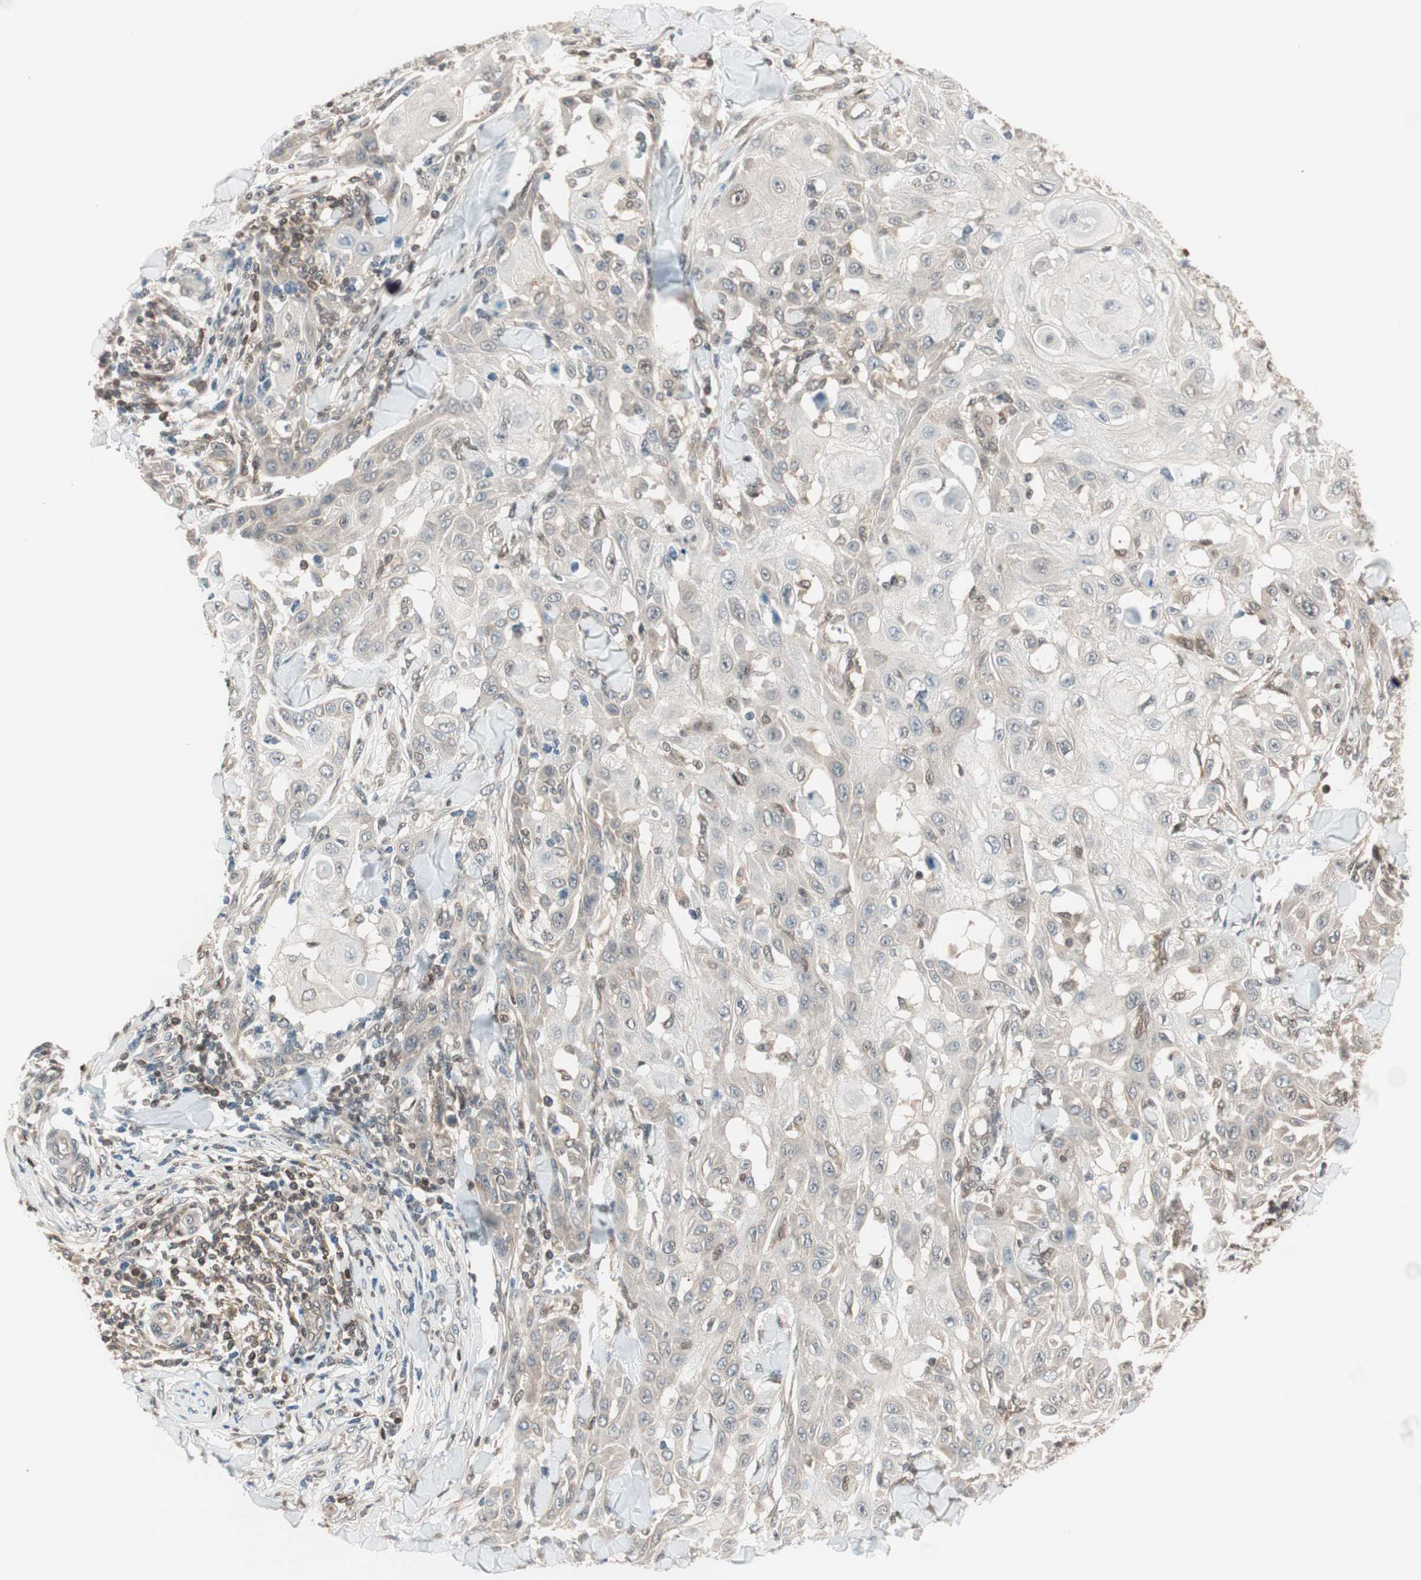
{"staining": {"intensity": "weak", "quantity": "<25%", "location": "cytoplasmic/membranous"}, "tissue": "skin cancer", "cell_type": "Tumor cells", "image_type": "cancer", "snomed": [{"axis": "morphology", "description": "Squamous cell carcinoma, NOS"}, {"axis": "topography", "description": "Skin"}], "caption": "High magnification brightfield microscopy of squamous cell carcinoma (skin) stained with DAB (3,3'-diaminobenzidine) (brown) and counterstained with hematoxylin (blue): tumor cells show no significant expression. Nuclei are stained in blue.", "gene": "UBE2I", "patient": {"sex": "male", "age": 24}}